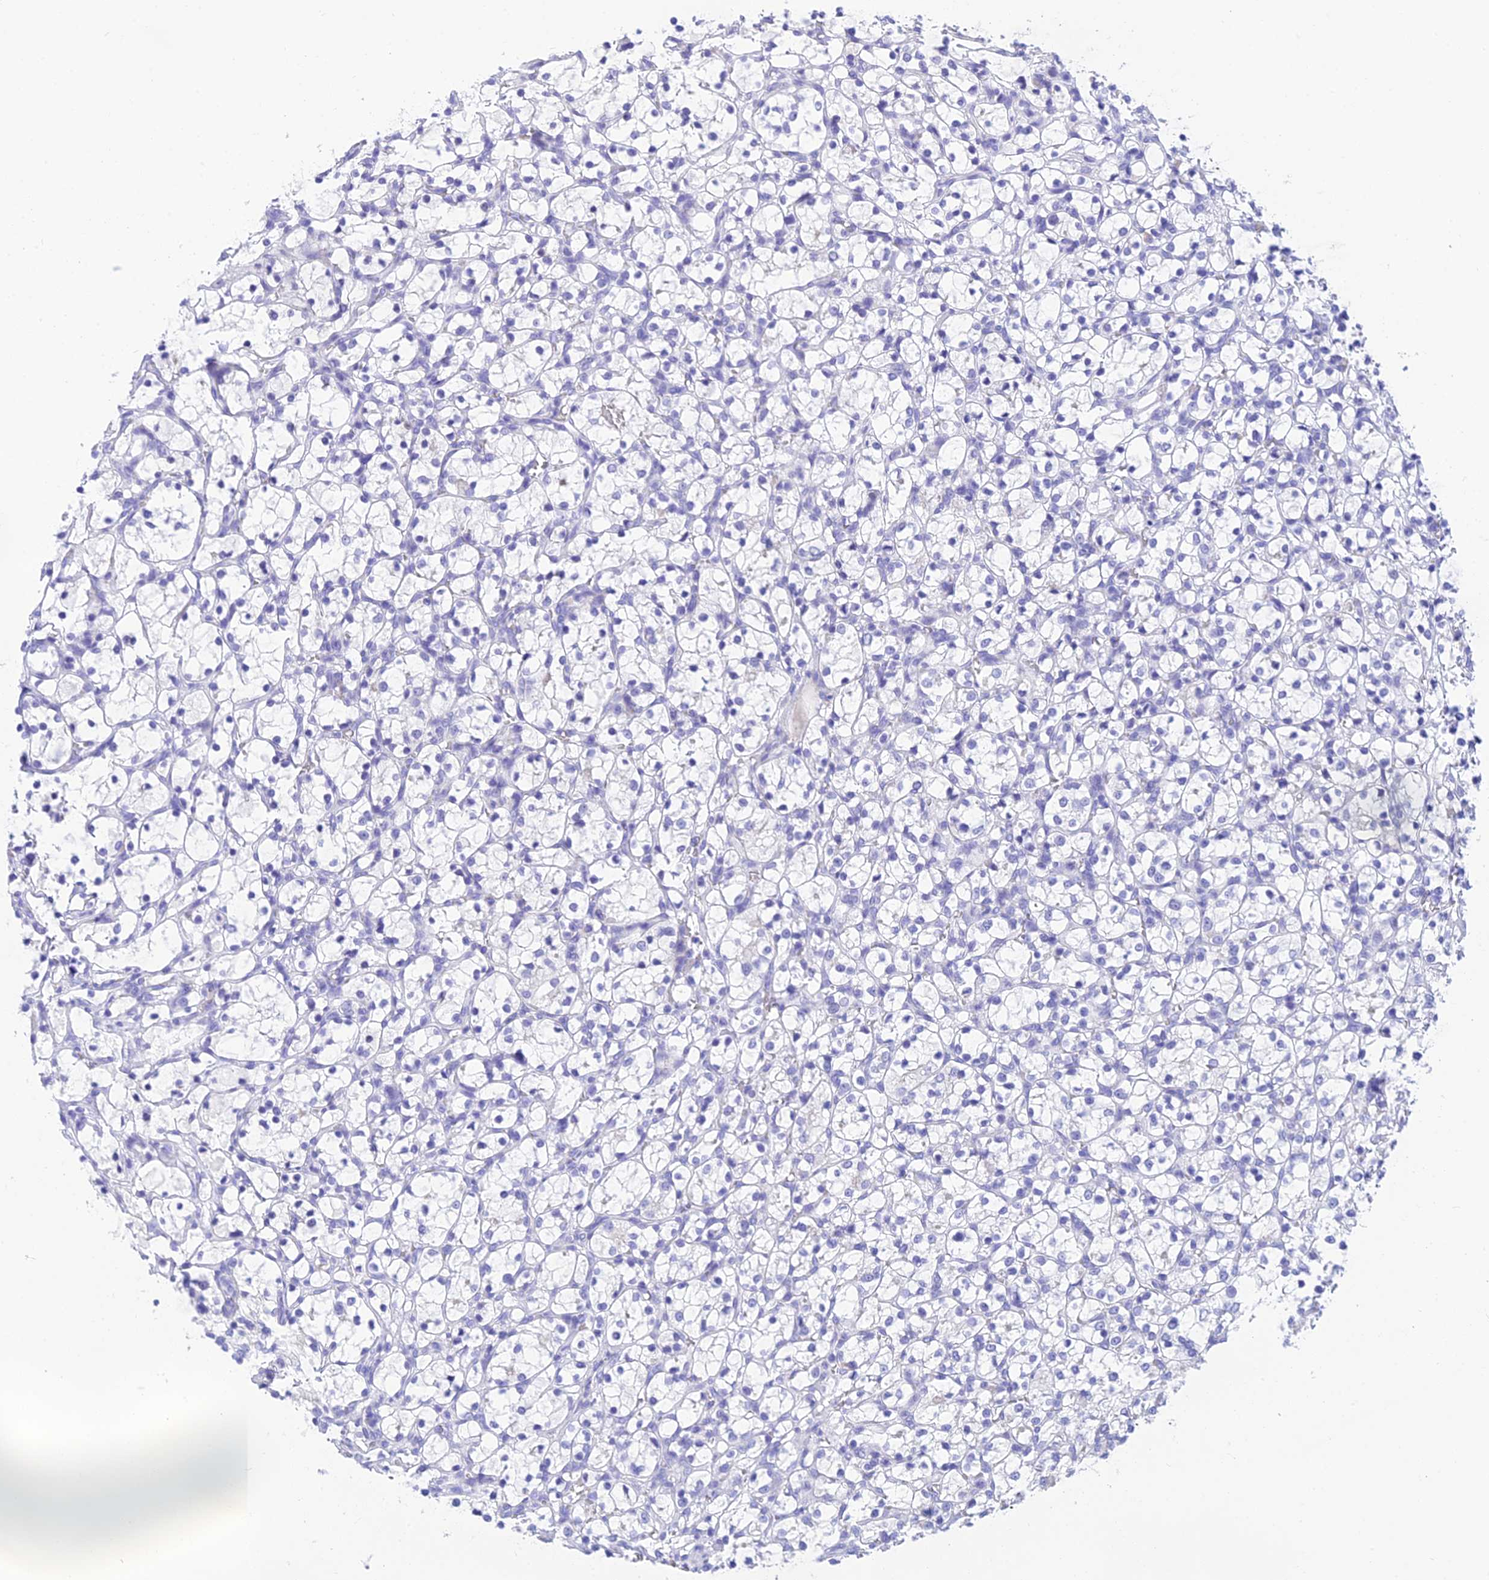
{"staining": {"intensity": "negative", "quantity": "none", "location": "none"}, "tissue": "renal cancer", "cell_type": "Tumor cells", "image_type": "cancer", "snomed": [{"axis": "morphology", "description": "Adenocarcinoma, NOS"}, {"axis": "topography", "description": "Kidney"}], "caption": "An immunohistochemistry image of adenocarcinoma (renal) is shown. There is no staining in tumor cells of adenocarcinoma (renal).", "gene": "KDELR3", "patient": {"sex": "female", "age": 69}}